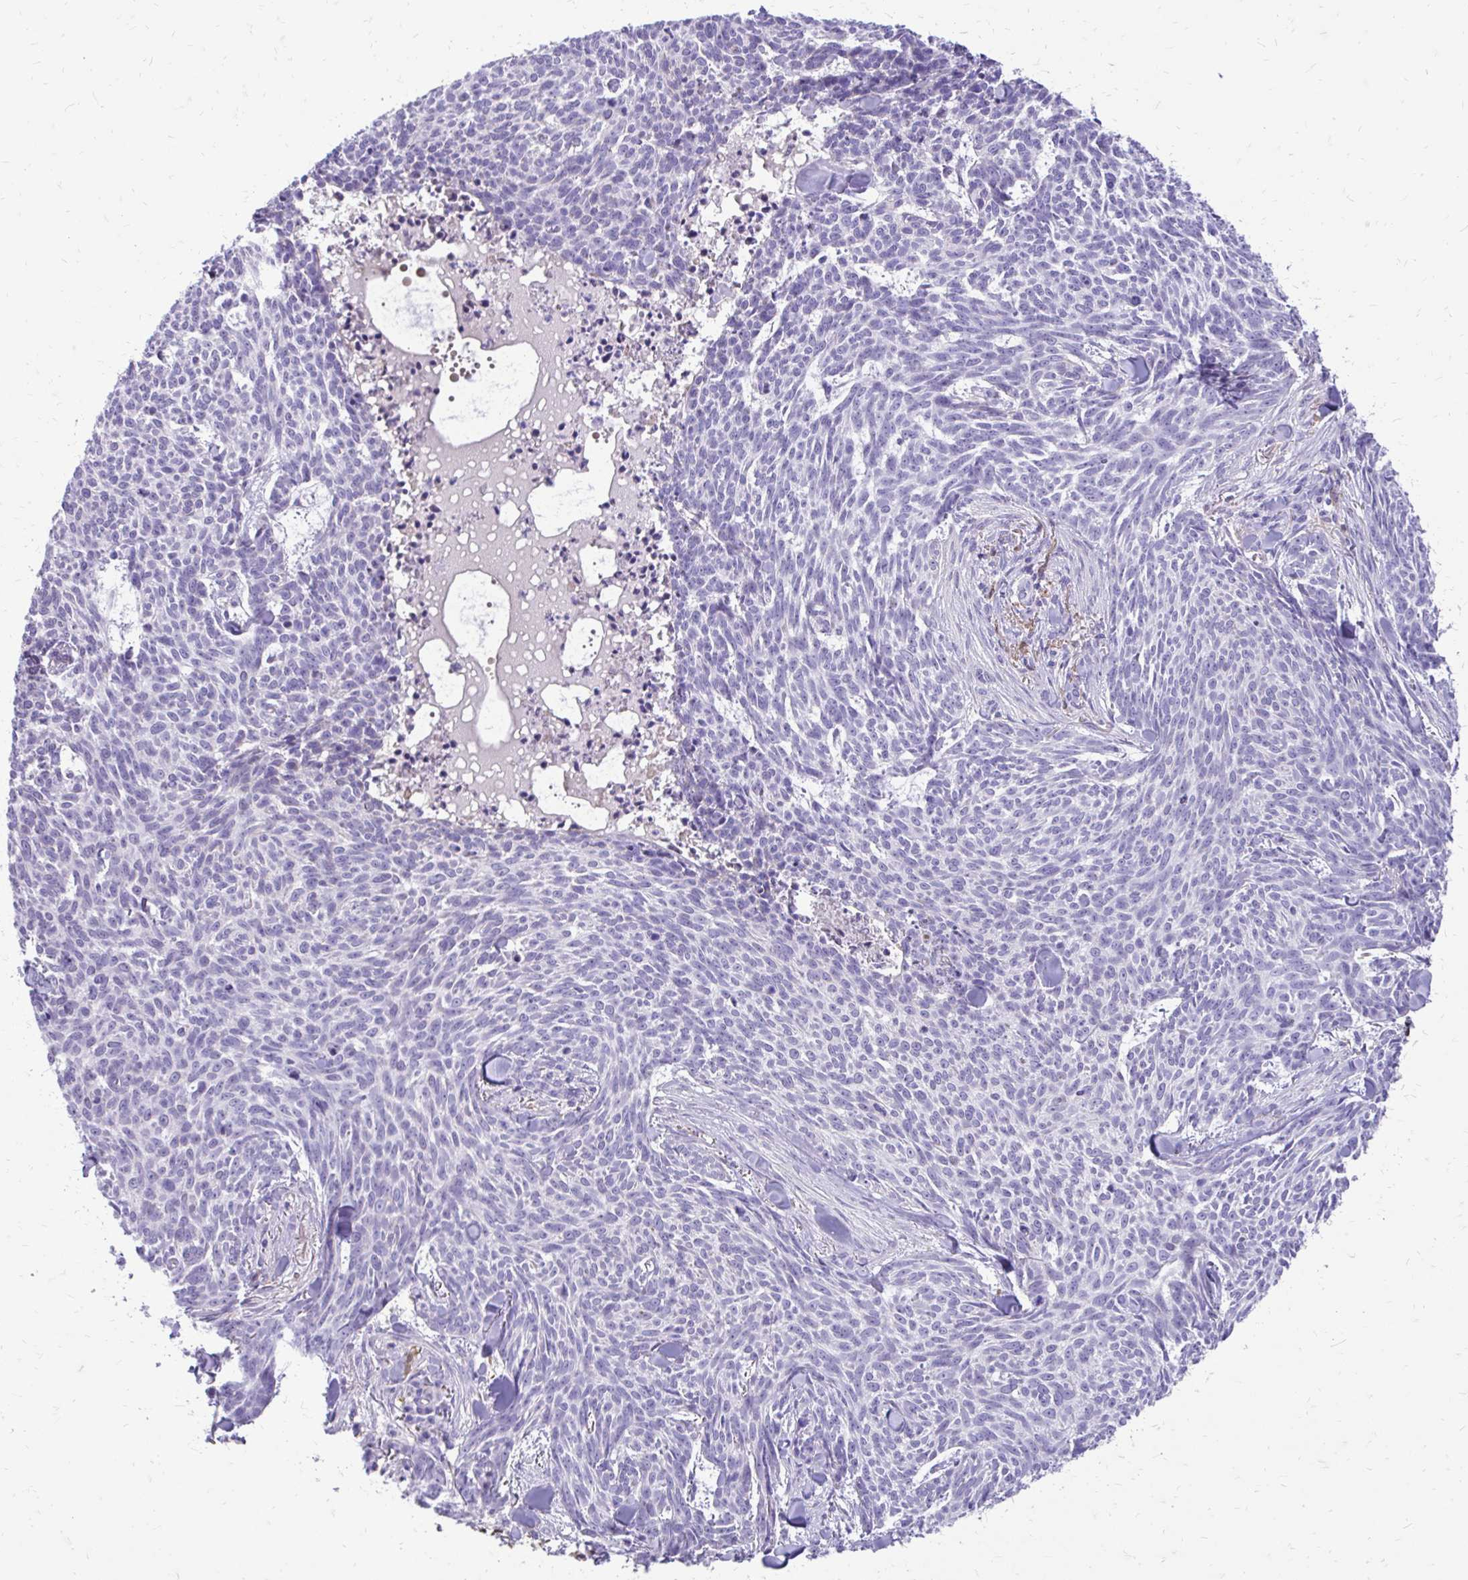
{"staining": {"intensity": "negative", "quantity": "none", "location": "none"}, "tissue": "skin cancer", "cell_type": "Tumor cells", "image_type": "cancer", "snomed": [{"axis": "morphology", "description": "Basal cell carcinoma"}, {"axis": "topography", "description": "Skin"}], "caption": "Protein analysis of skin basal cell carcinoma shows no significant positivity in tumor cells.", "gene": "SIGLEC11", "patient": {"sex": "female", "age": 93}}